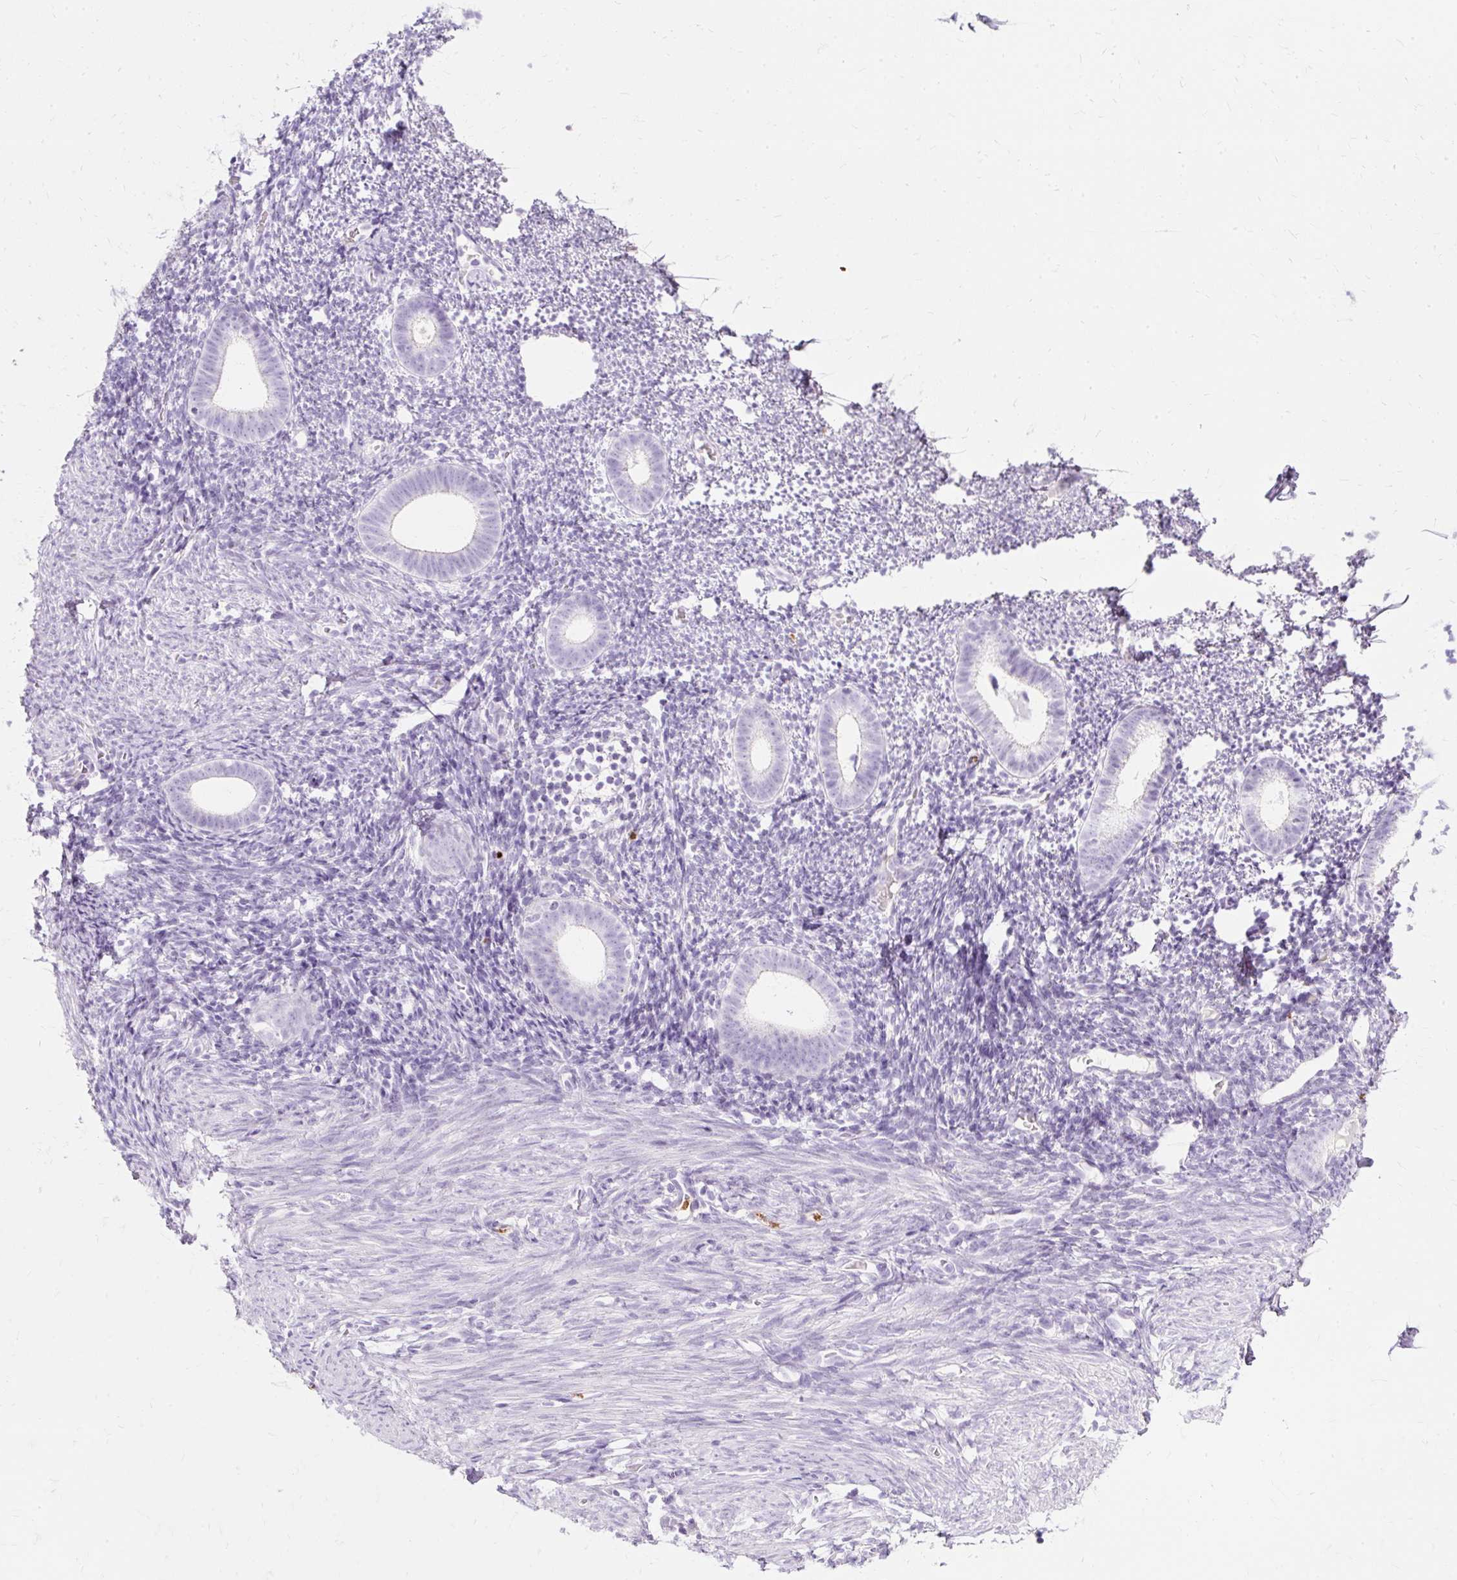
{"staining": {"intensity": "negative", "quantity": "none", "location": "none"}, "tissue": "endometrium", "cell_type": "Cells in endometrial stroma", "image_type": "normal", "snomed": [{"axis": "morphology", "description": "Normal tissue, NOS"}, {"axis": "topography", "description": "Endometrium"}], "caption": "A micrograph of endometrium stained for a protein demonstrates no brown staining in cells in endometrial stroma.", "gene": "DEFA1B", "patient": {"sex": "female", "age": 39}}